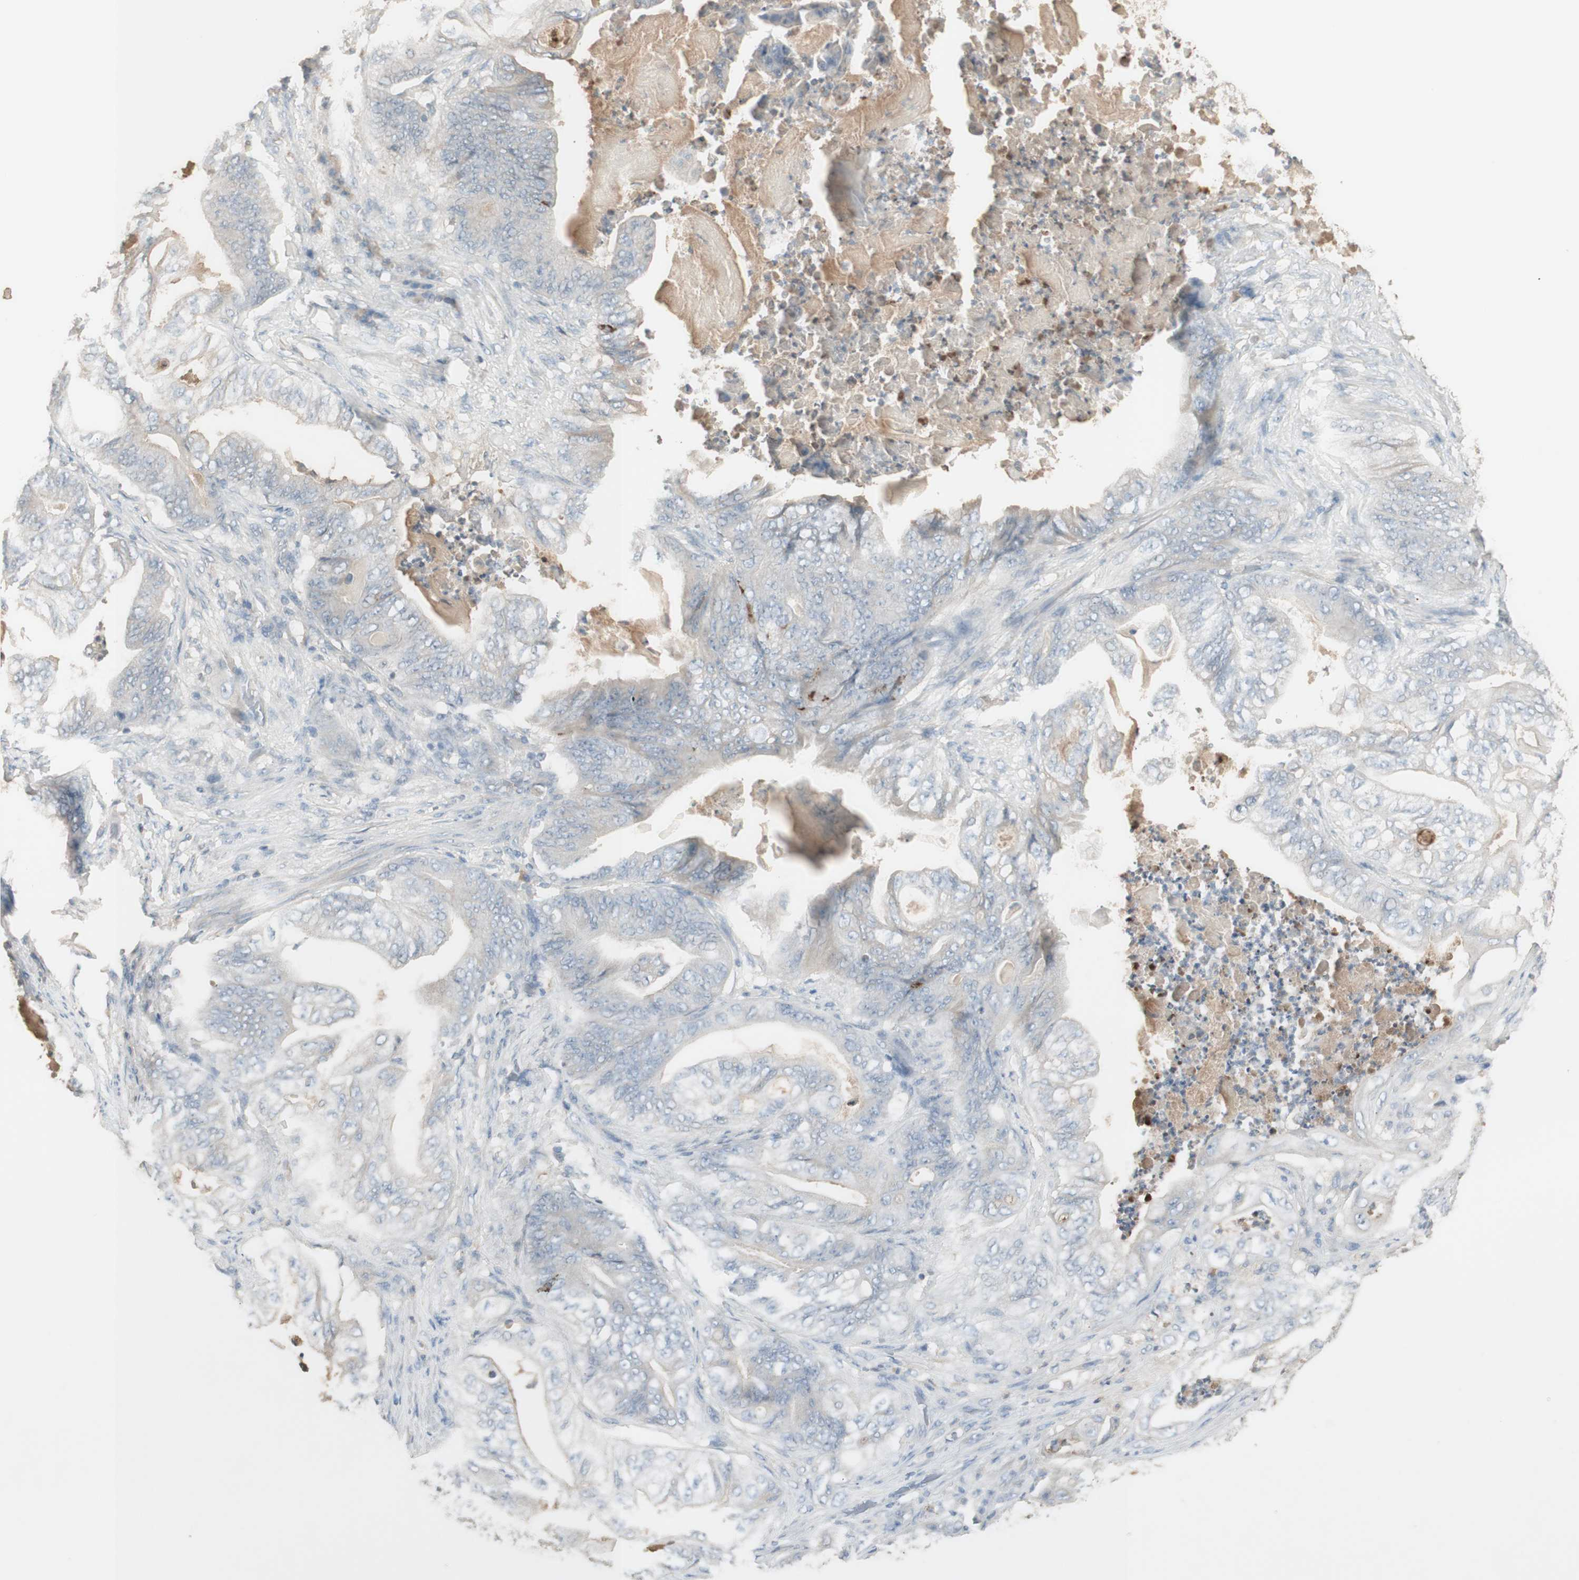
{"staining": {"intensity": "negative", "quantity": "none", "location": "none"}, "tissue": "stomach cancer", "cell_type": "Tumor cells", "image_type": "cancer", "snomed": [{"axis": "morphology", "description": "Adenocarcinoma, NOS"}, {"axis": "topography", "description": "Stomach"}], "caption": "Stomach adenocarcinoma stained for a protein using immunohistochemistry displays no expression tumor cells.", "gene": "IFNG", "patient": {"sex": "female", "age": 73}}